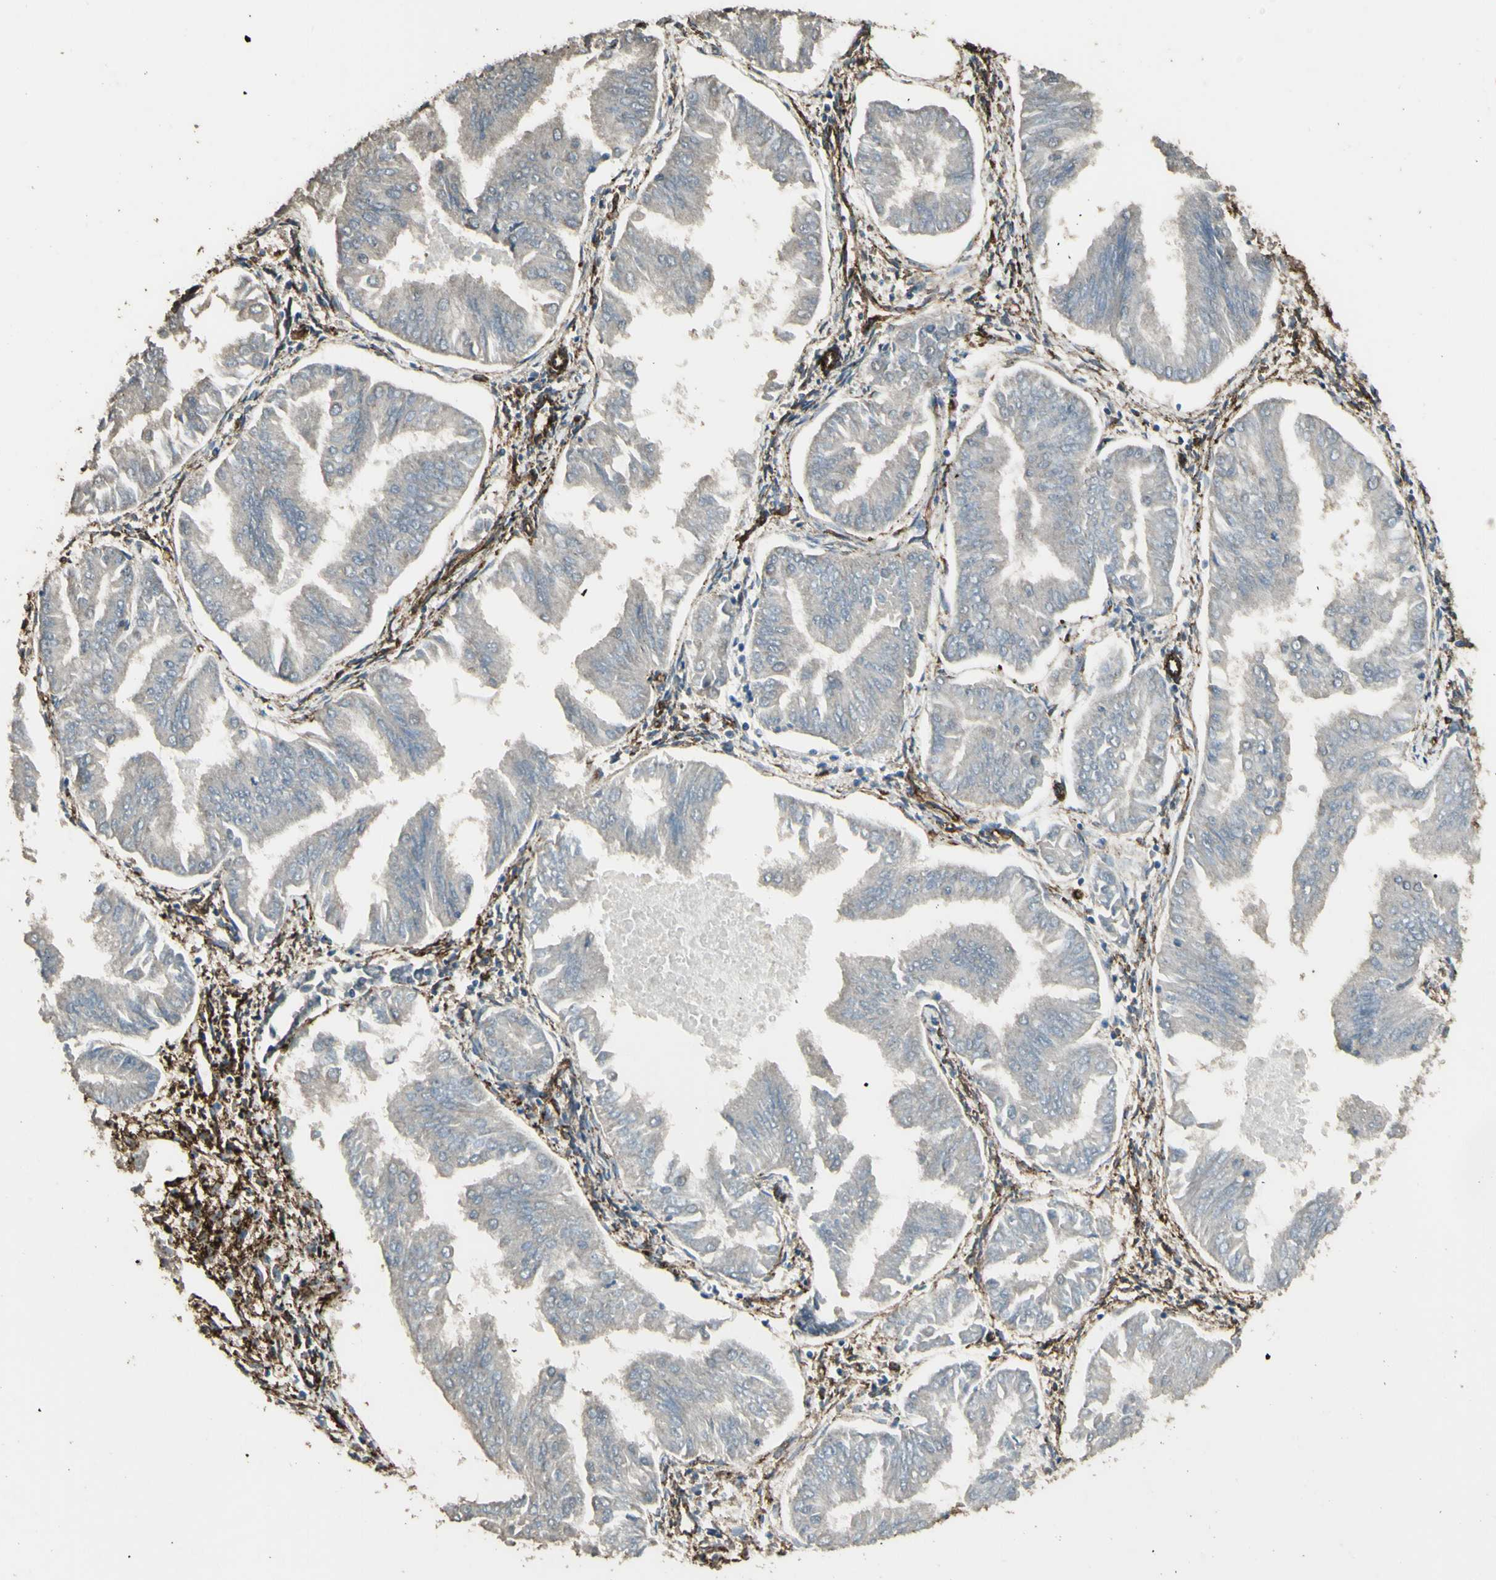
{"staining": {"intensity": "weak", "quantity": ">75%", "location": "cytoplasmic/membranous"}, "tissue": "endometrial cancer", "cell_type": "Tumor cells", "image_type": "cancer", "snomed": [{"axis": "morphology", "description": "Adenocarcinoma, NOS"}, {"axis": "topography", "description": "Endometrium"}], "caption": "Protein analysis of endometrial adenocarcinoma tissue reveals weak cytoplasmic/membranous expression in approximately >75% of tumor cells.", "gene": "TSPO", "patient": {"sex": "female", "age": 53}}